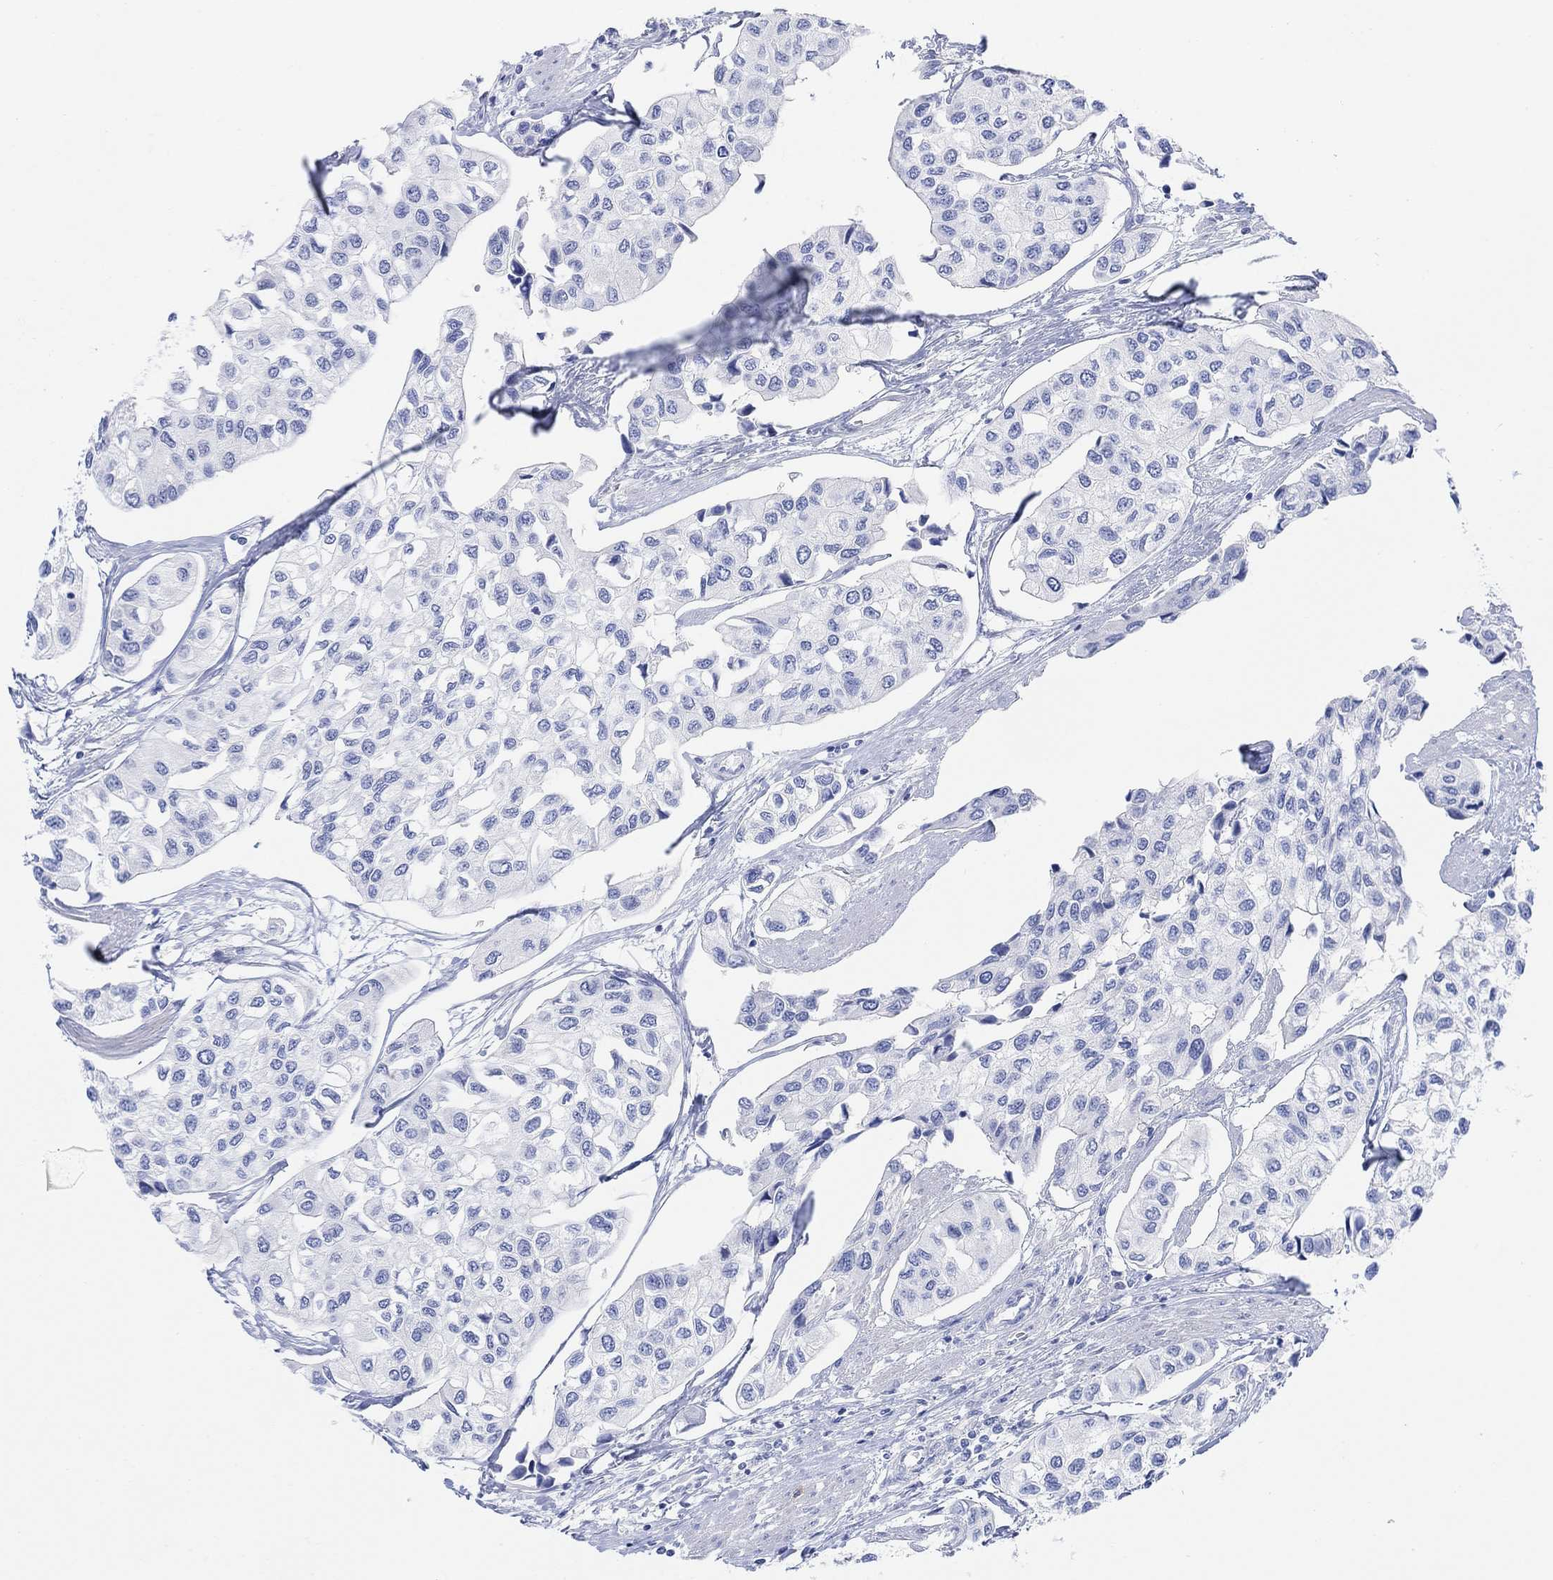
{"staining": {"intensity": "negative", "quantity": "none", "location": "none"}, "tissue": "urothelial cancer", "cell_type": "Tumor cells", "image_type": "cancer", "snomed": [{"axis": "morphology", "description": "Urothelial carcinoma, High grade"}, {"axis": "topography", "description": "Urinary bladder"}], "caption": "The IHC image has no significant expression in tumor cells of urothelial cancer tissue.", "gene": "TLDC2", "patient": {"sex": "male", "age": 73}}